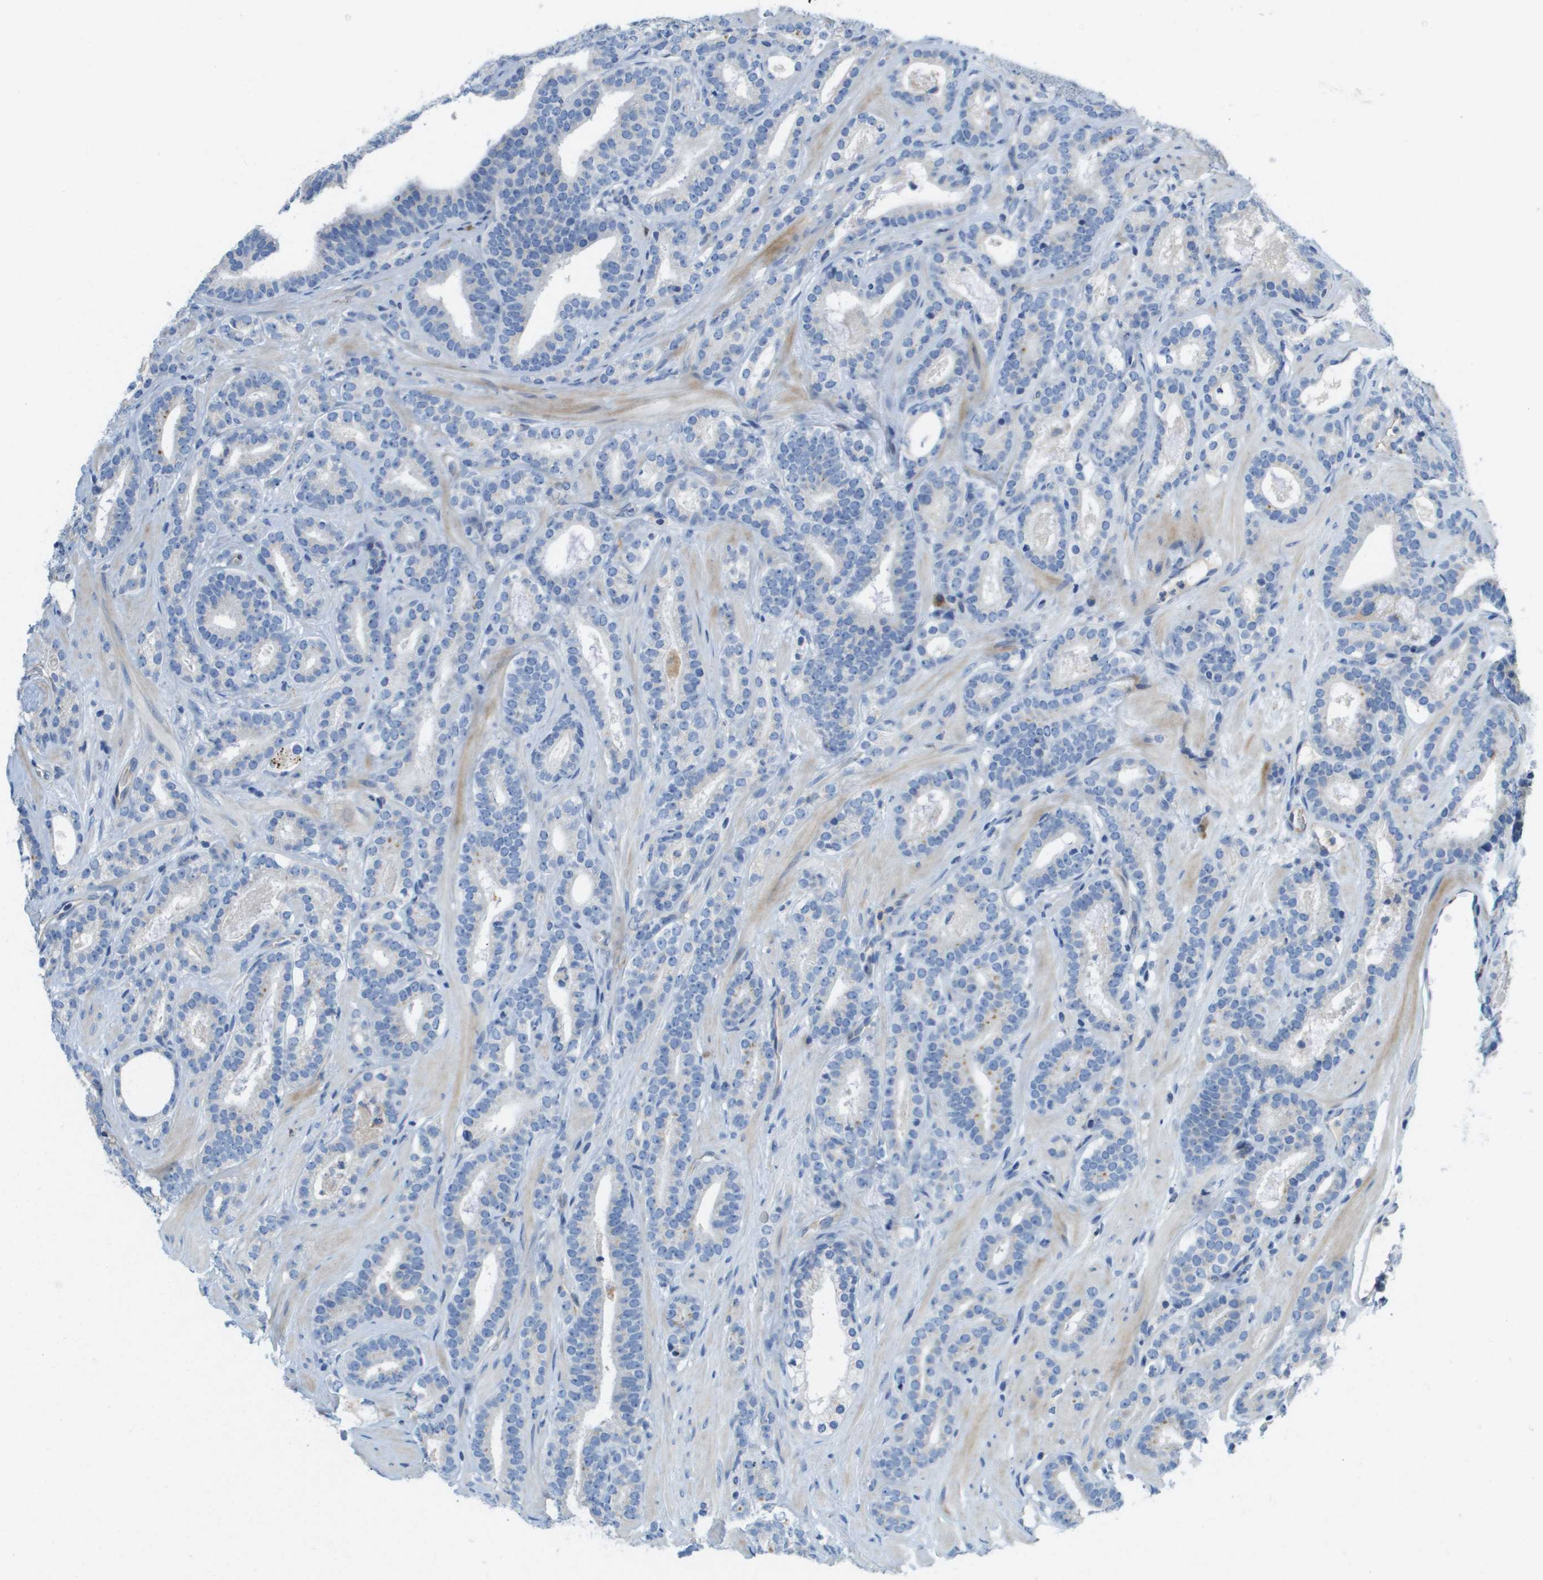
{"staining": {"intensity": "negative", "quantity": "none", "location": "none"}, "tissue": "prostate cancer", "cell_type": "Tumor cells", "image_type": "cancer", "snomed": [{"axis": "morphology", "description": "Adenocarcinoma, High grade"}, {"axis": "topography", "description": "Prostate"}], "caption": "Immunohistochemistry image of human prostate cancer stained for a protein (brown), which demonstrates no staining in tumor cells. Nuclei are stained in blue.", "gene": "CASP10", "patient": {"sex": "male", "age": 60}}